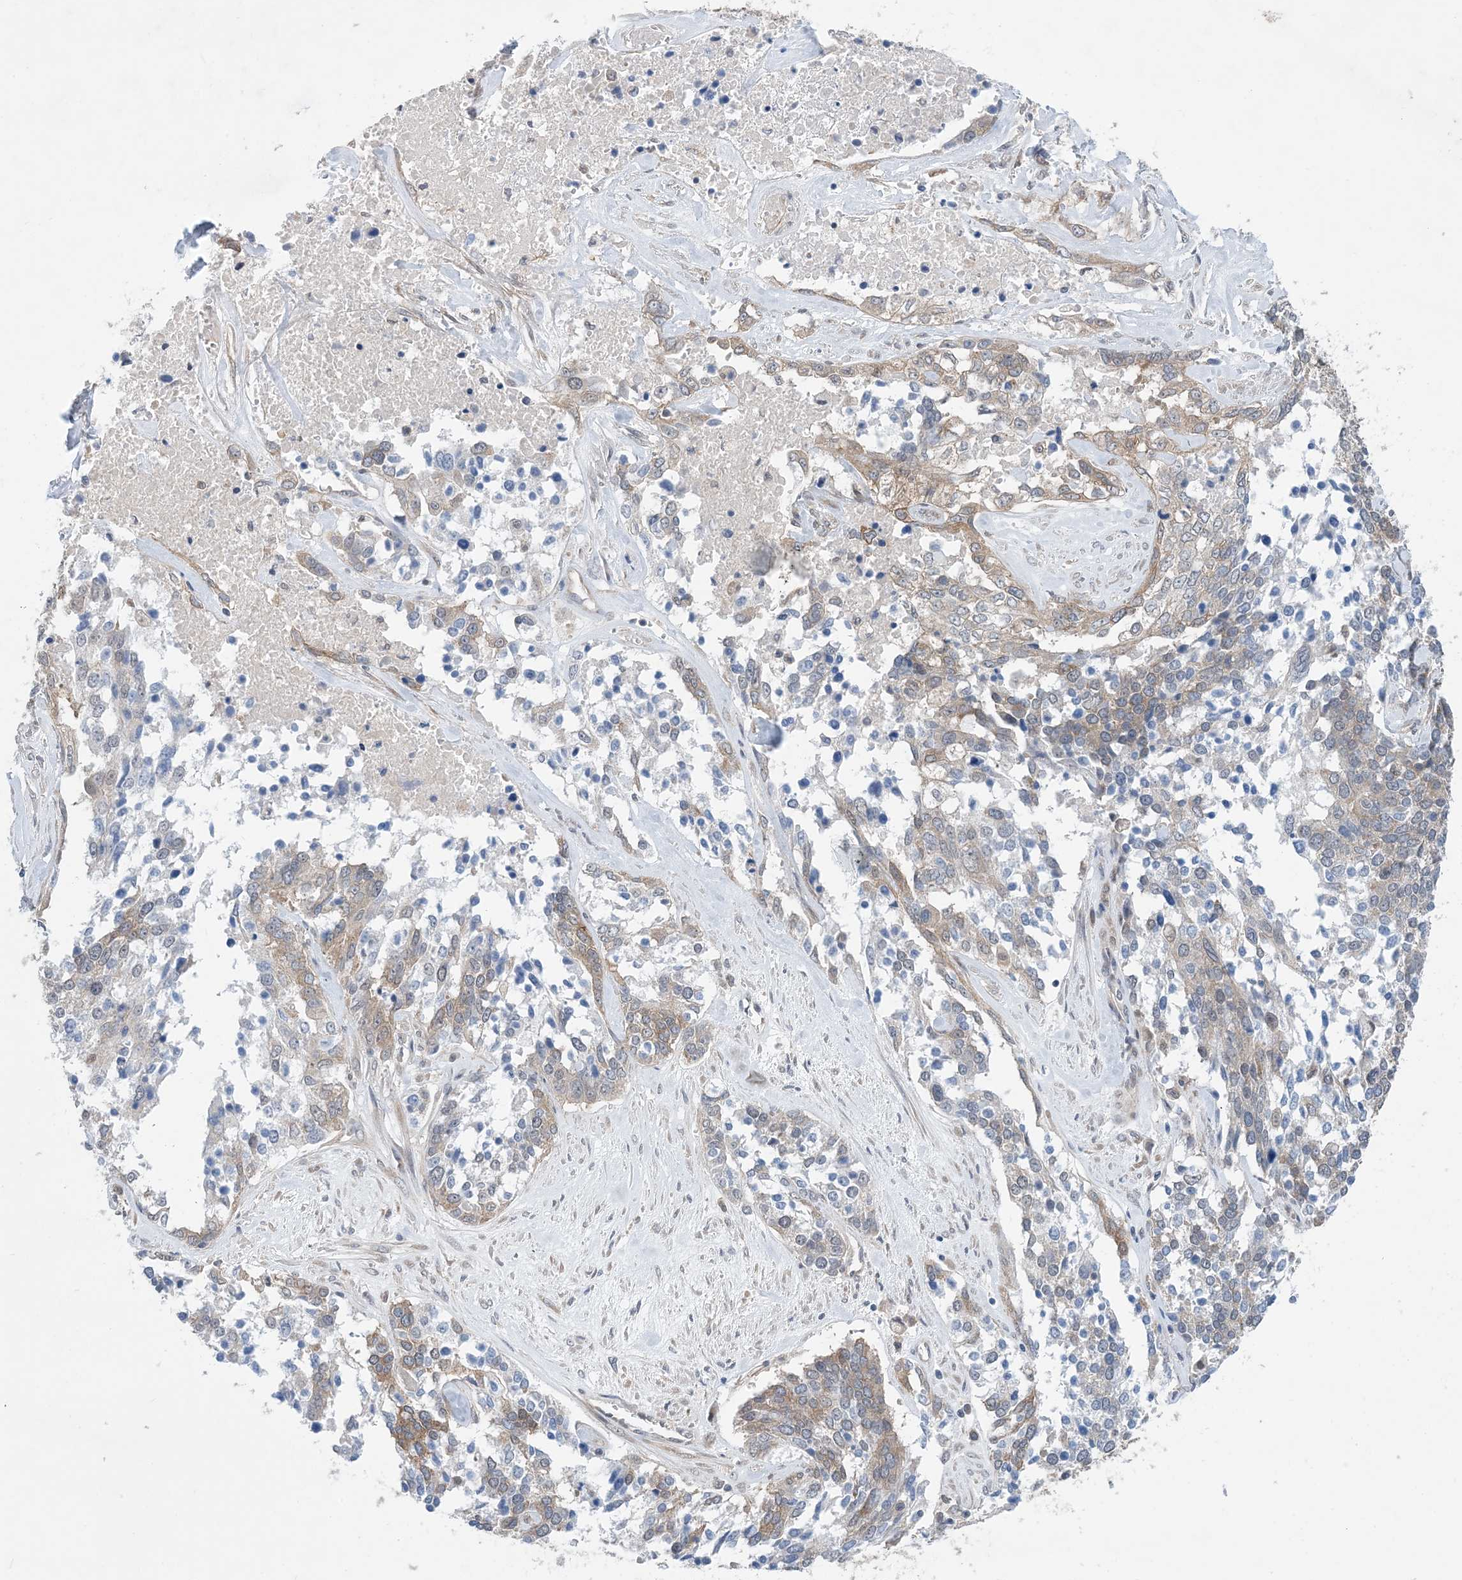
{"staining": {"intensity": "moderate", "quantity": "<25%", "location": "cytoplasmic/membranous"}, "tissue": "ovarian cancer", "cell_type": "Tumor cells", "image_type": "cancer", "snomed": [{"axis": "morphology", "description": "Cystadenocarcinoma, serous, NOS"}, {"axis": "topography", "description": "Ovary"}], "caption": "A brown stain labels moderate cytoplasmic/membranous staining of a protein in human ovarian cancer tumor cells.", "gene": "EHBP1", "patient": {"sex": "female", "age": 44}}